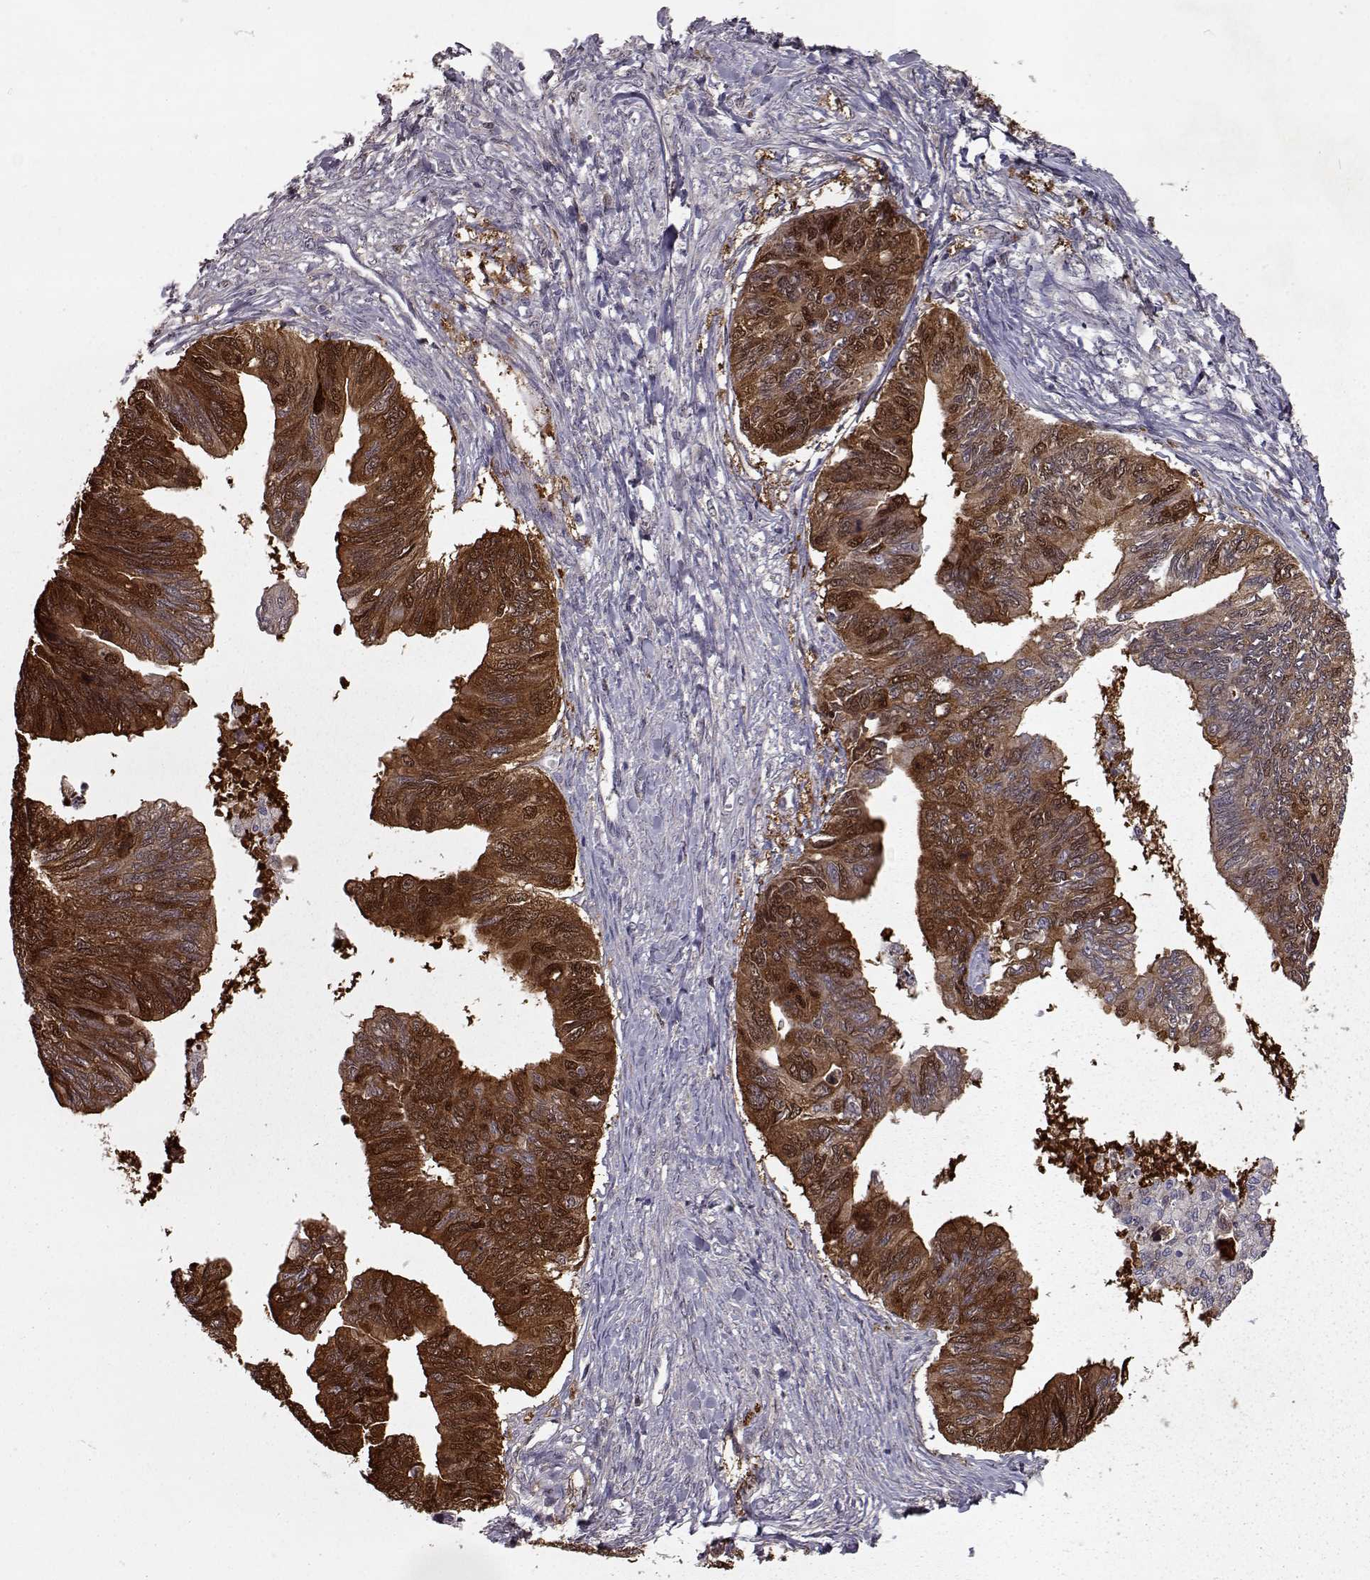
{"staining": {"intensity": "strong", "quantity": ">75%", "location": "cytoplasmic/membranous"}, "tissue": "ovarian cancer", "cell_type": "Tumor cells", "image_type": "cancer", "snomed": [{"axis": "morphology", "description": "Cystadenocarcinoma, mucinous, NOS"}, {"axis": "topography", "description": "Ovary"}], "caption": "Immunohistochemistry image of neoplastic tissue: ovarian mucinous cystadenocarcinoma stained using IHC displays high levels of strong protein expression localized specifically in the cytoplasmic/membranous of tumor cells, appearing as a cytoplasmic/membranous brown color.", "gene": "RANBP1", "patient": {"sex": "female", "age": 76}}